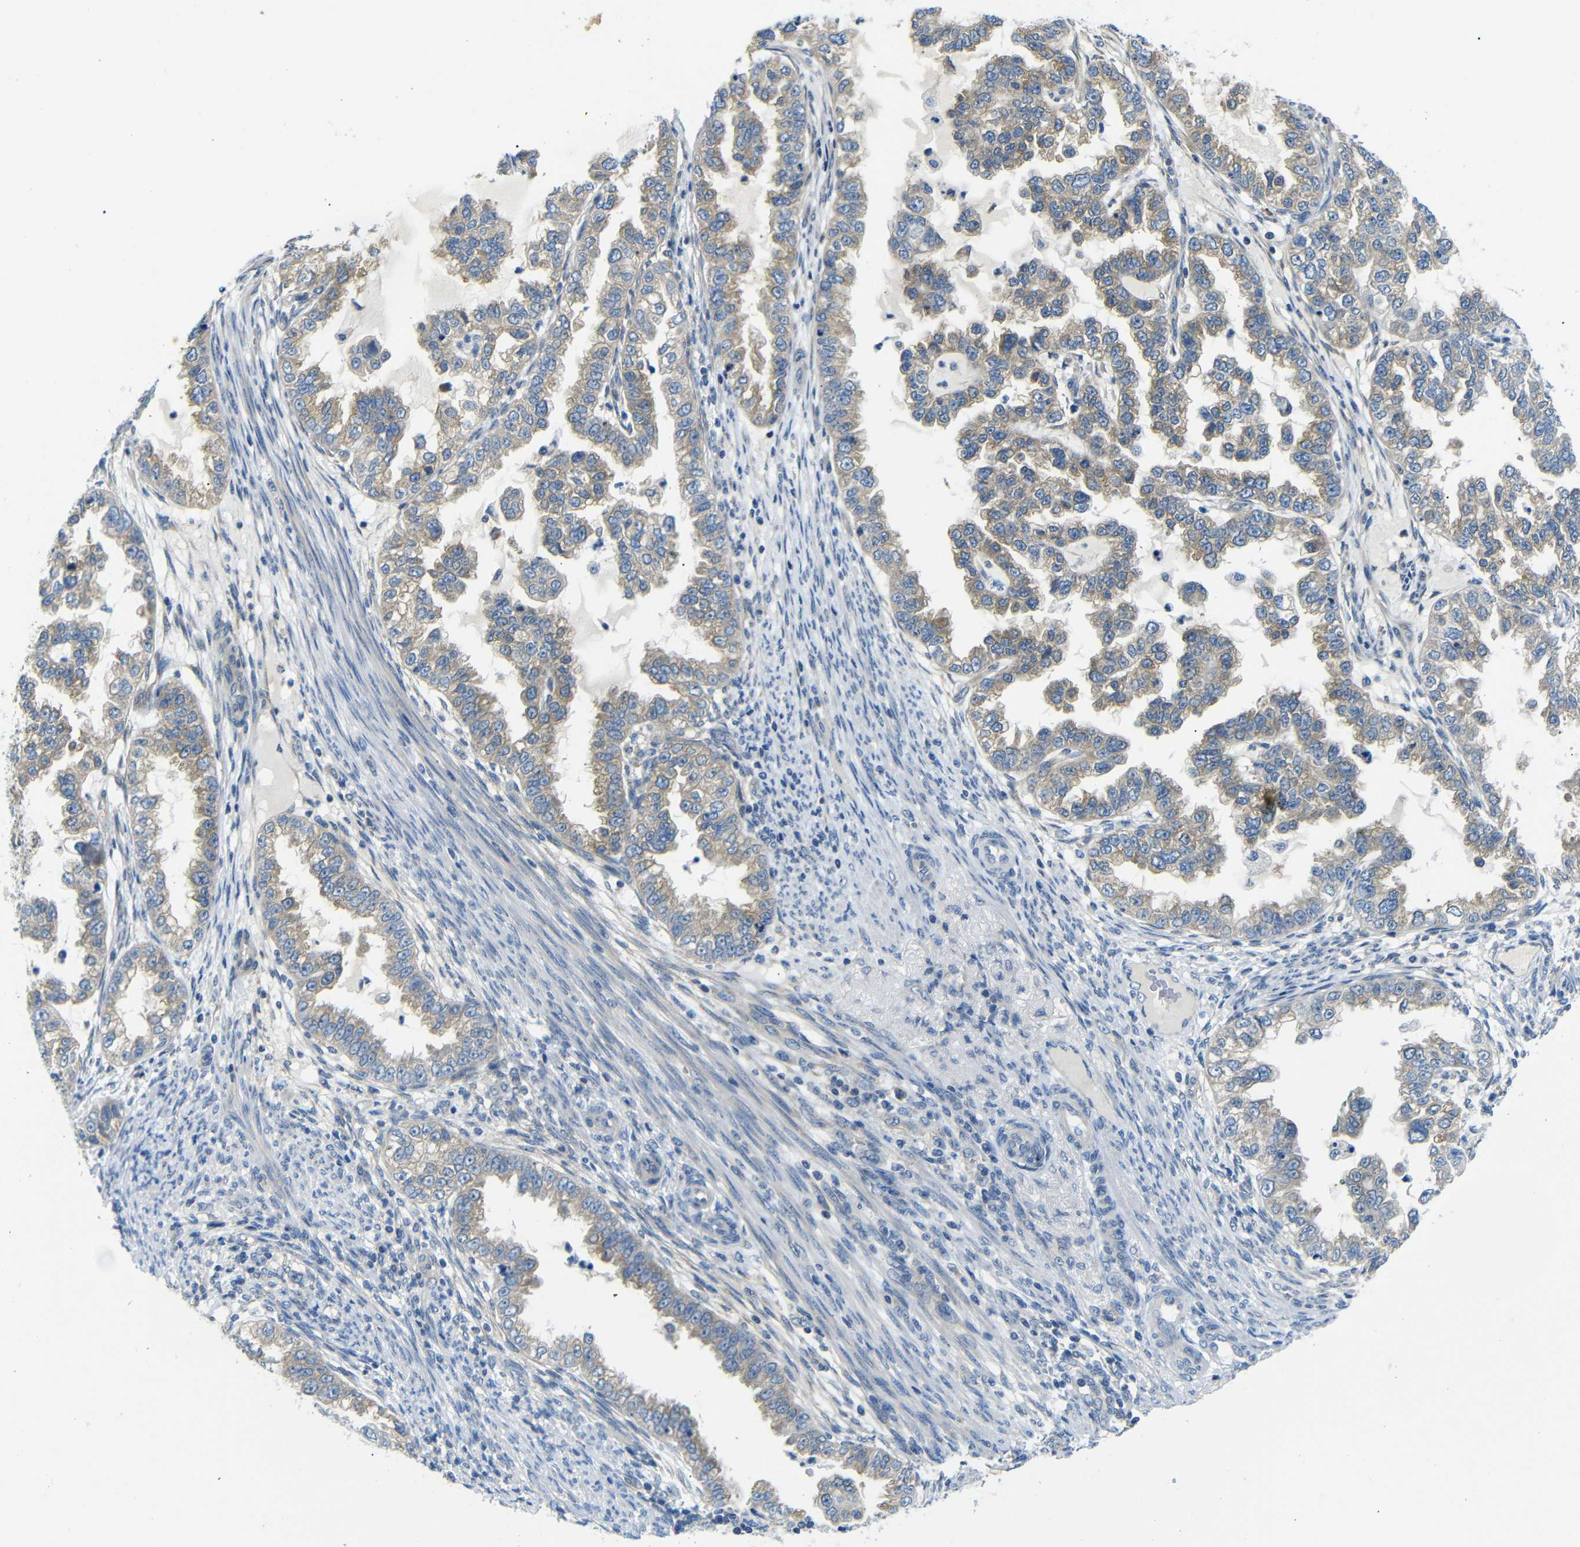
{"staining": {"intensity": "weak", "quantity": ">75%", "location": "cytoplasmic/membranous"}, "tissue": "endometrial cancer", "cell_type": "Tumor cells", "image_type": "cancer", "snomed": [{"axis": "morphology", "description": "Adenocarcinoma, NOS"}, {"axis": "topography", "description": "Endometrium"}], "caption": "Adenocarcinoma (endometrial) stained with DAB IHC shows low levels of weak cytoplasmic/membranous expression in about >75% of tumor cells.", "gene": "DCP1A", "patient": {"sex": "female", "age": 85}}